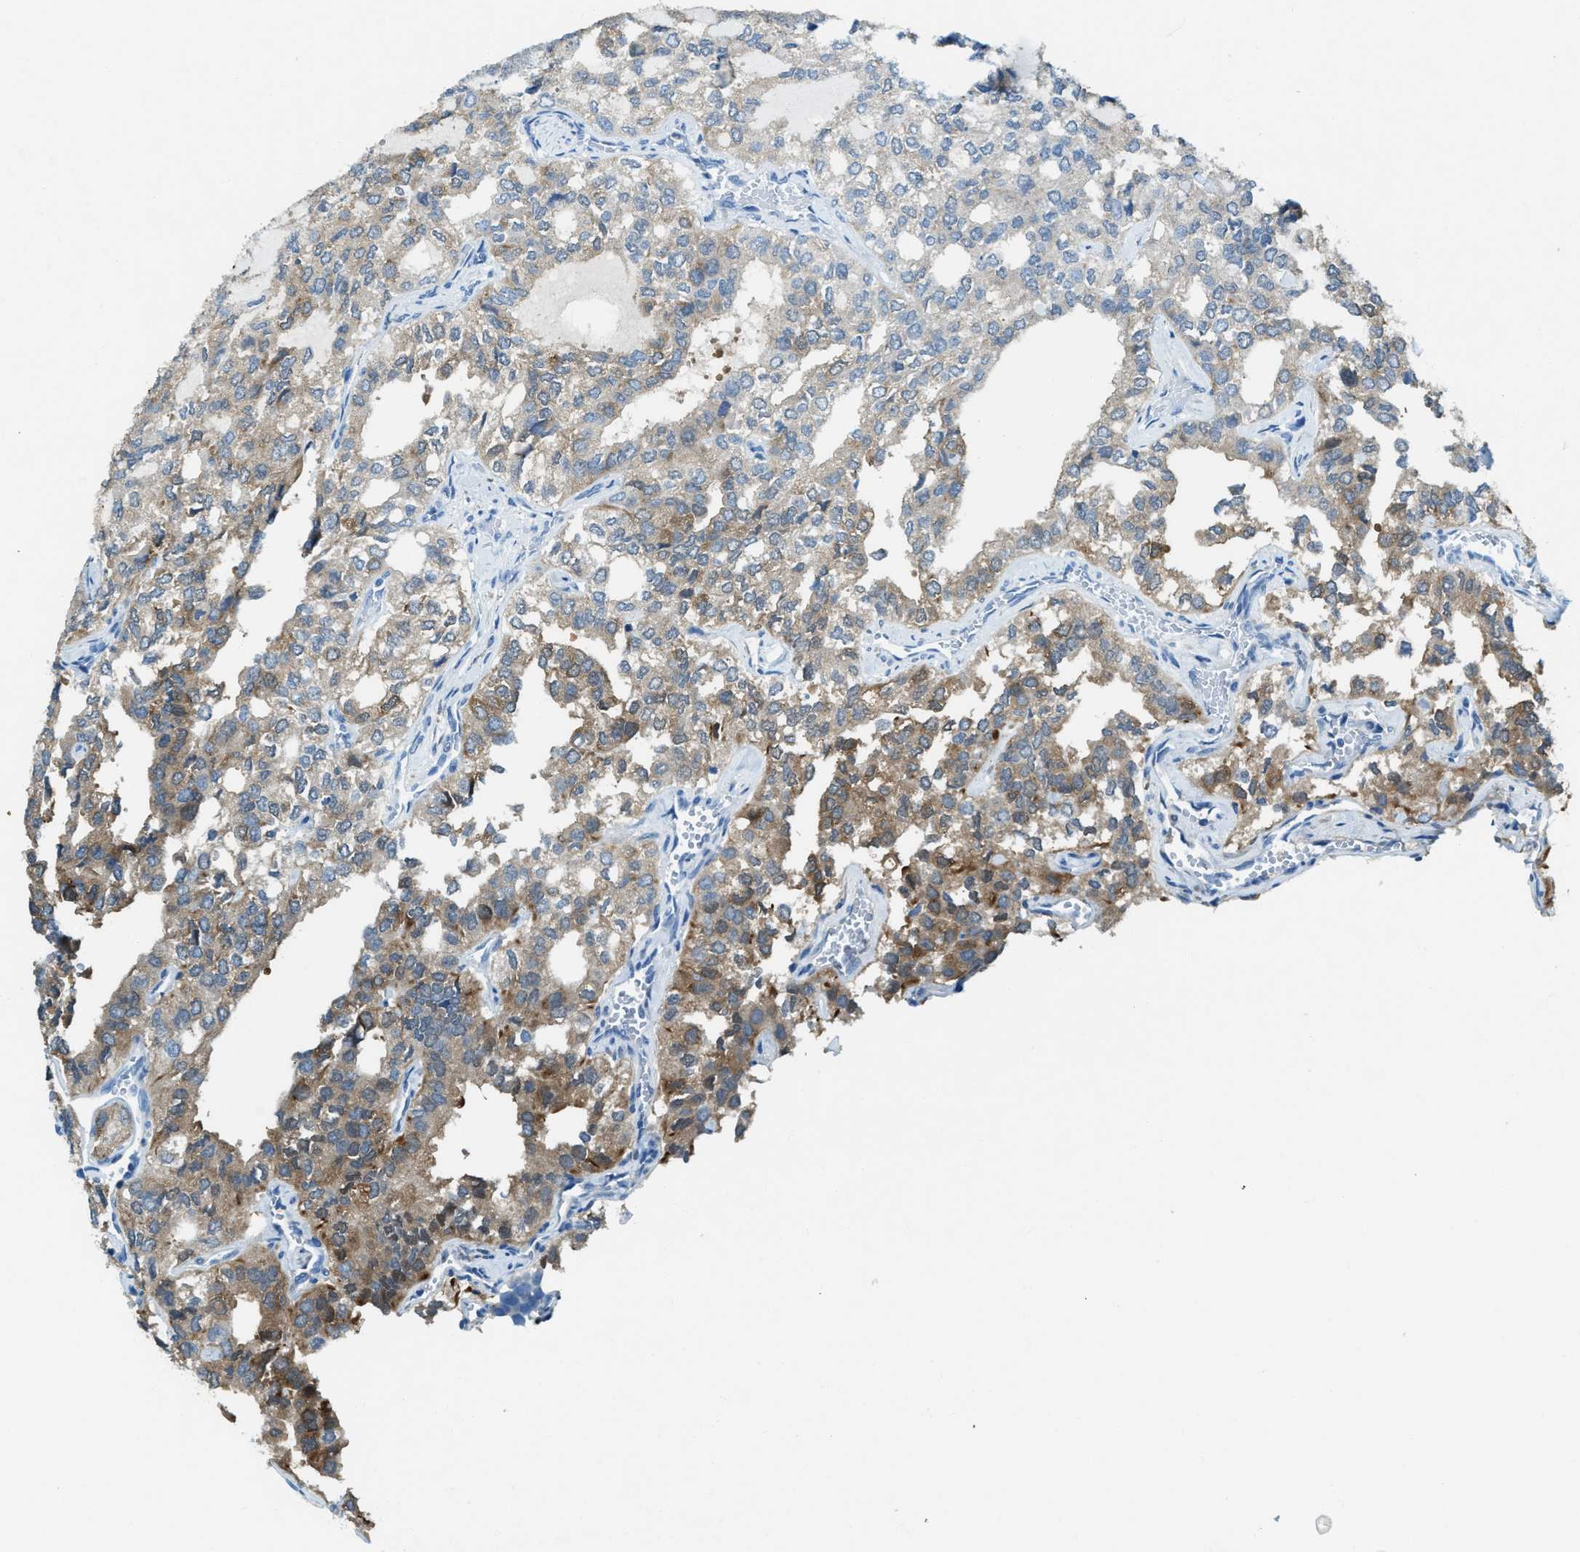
{"staining": {"intensity": "weak", "quantity": ">75%", "location": "cytoplasmic/membranous"}, "tissue": "thyroid cancer", "cell_type": "Tumor cells", "image_type": "cancer", "snomed": [{"axis": "morphology", "description": "Follicular adenoma carcinoma, NOS"}, {"axis": "topography", "description": "Thyroid gland"}], "caption": "Protein staining of follicular adenoma carcinoma (thyroid) tissue displays weak cytoplasmic/membranous expression in approximately >75% of tumor cells.", "gene": "MATCAP2", "patient": {"sex": "male", "age": 75}}